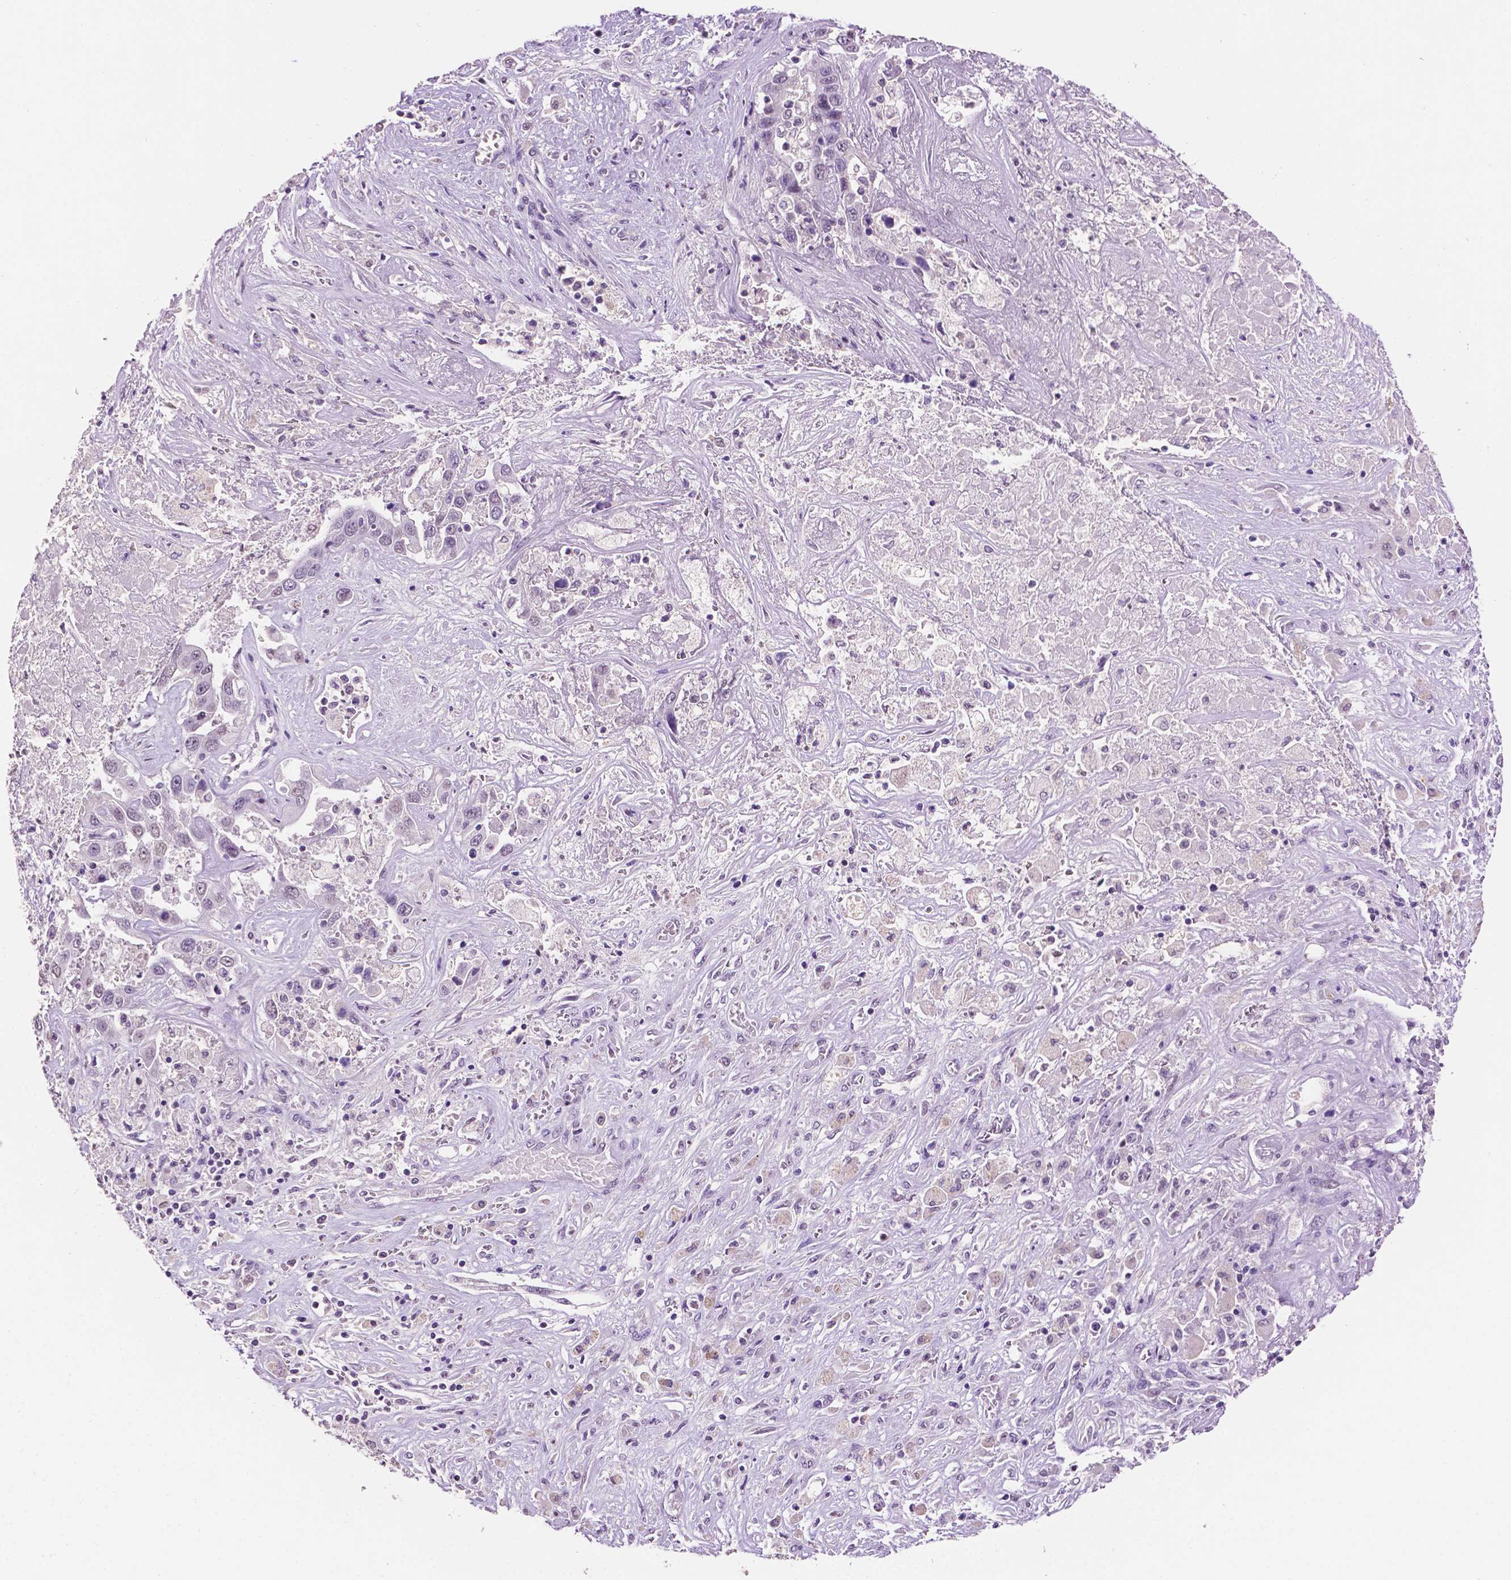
{"staining": {"intensity": "negative", "quantity": "none", "location": "none"}, "tissue": "liver cancer", "cell_type": "Tumor cells", "image_type": "cancer", "snomed": [{"axis": "morphology", "description": "Cholangiocarcinoma"}, {"axis": "topography", "description": "Liver"}], "caption": "High power microscopy image of an IHC histopathology image of cholangiocarcinoma (liver), revealing no significant expression in tumor cells.", "gene": "PTPN6", "patient": {"sex": "female", "age": 52}}